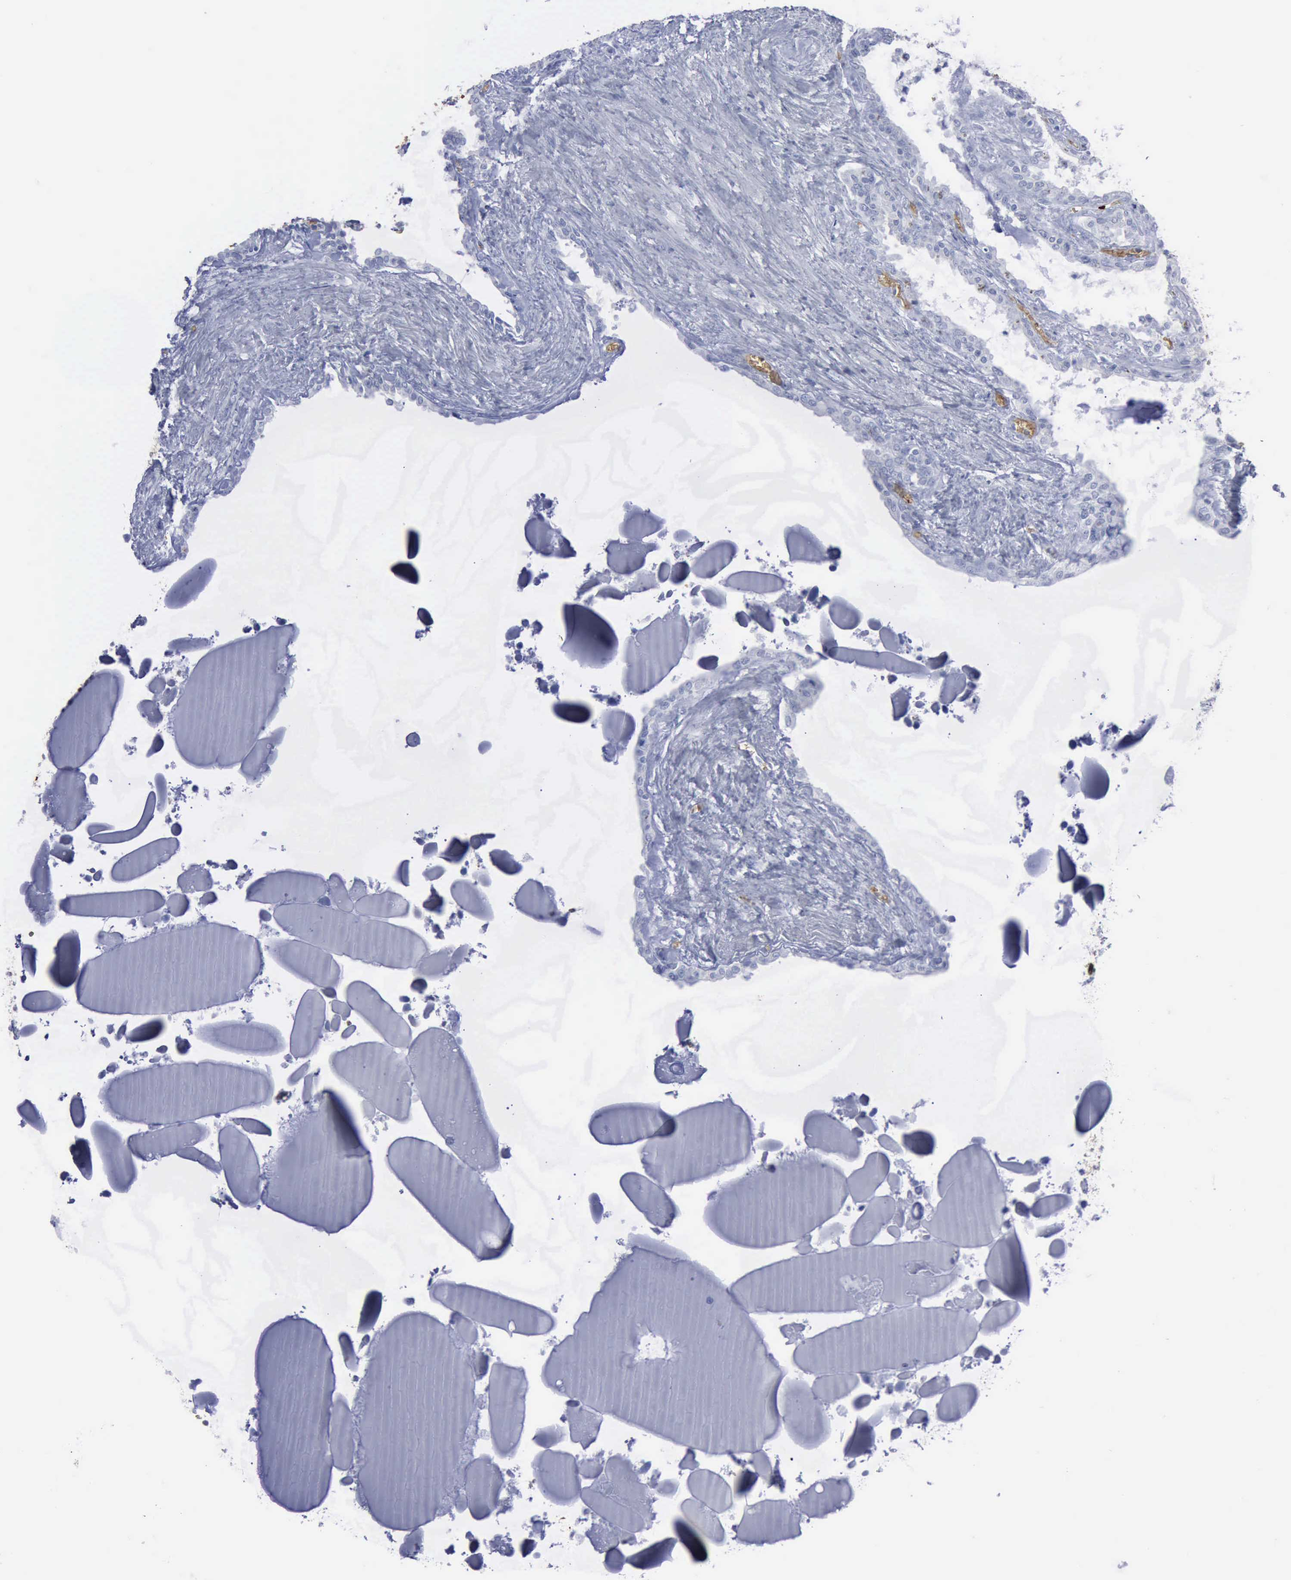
{"staining": {"intensity": "negative", "quantity": "none", "location": "none"}, "tissue": "seminal vesicle", "cell_type": "Glandular cells", "image_type": "normal", "snomed": [{"axis": "morphology", "description": "Normal tissue, NOS"}, {"axis": "morphology", "description": "Inflammation, NOS"}, {"axis": "topography", "description": "Urinary bladder"}, {"axis": "topography", "description": "Prostate"}, {"axis": "topography", "description": "Seminal veicle"}], "caption": "Immunohistochemistry (IHC) histopathology image of unremarkable seminal vesicle: human seminal vesicle stained with DAB displays no significant protein staining in glandular cells.", "gene": "TGFB1", "patient": {"sex": "male", "age": 82}}